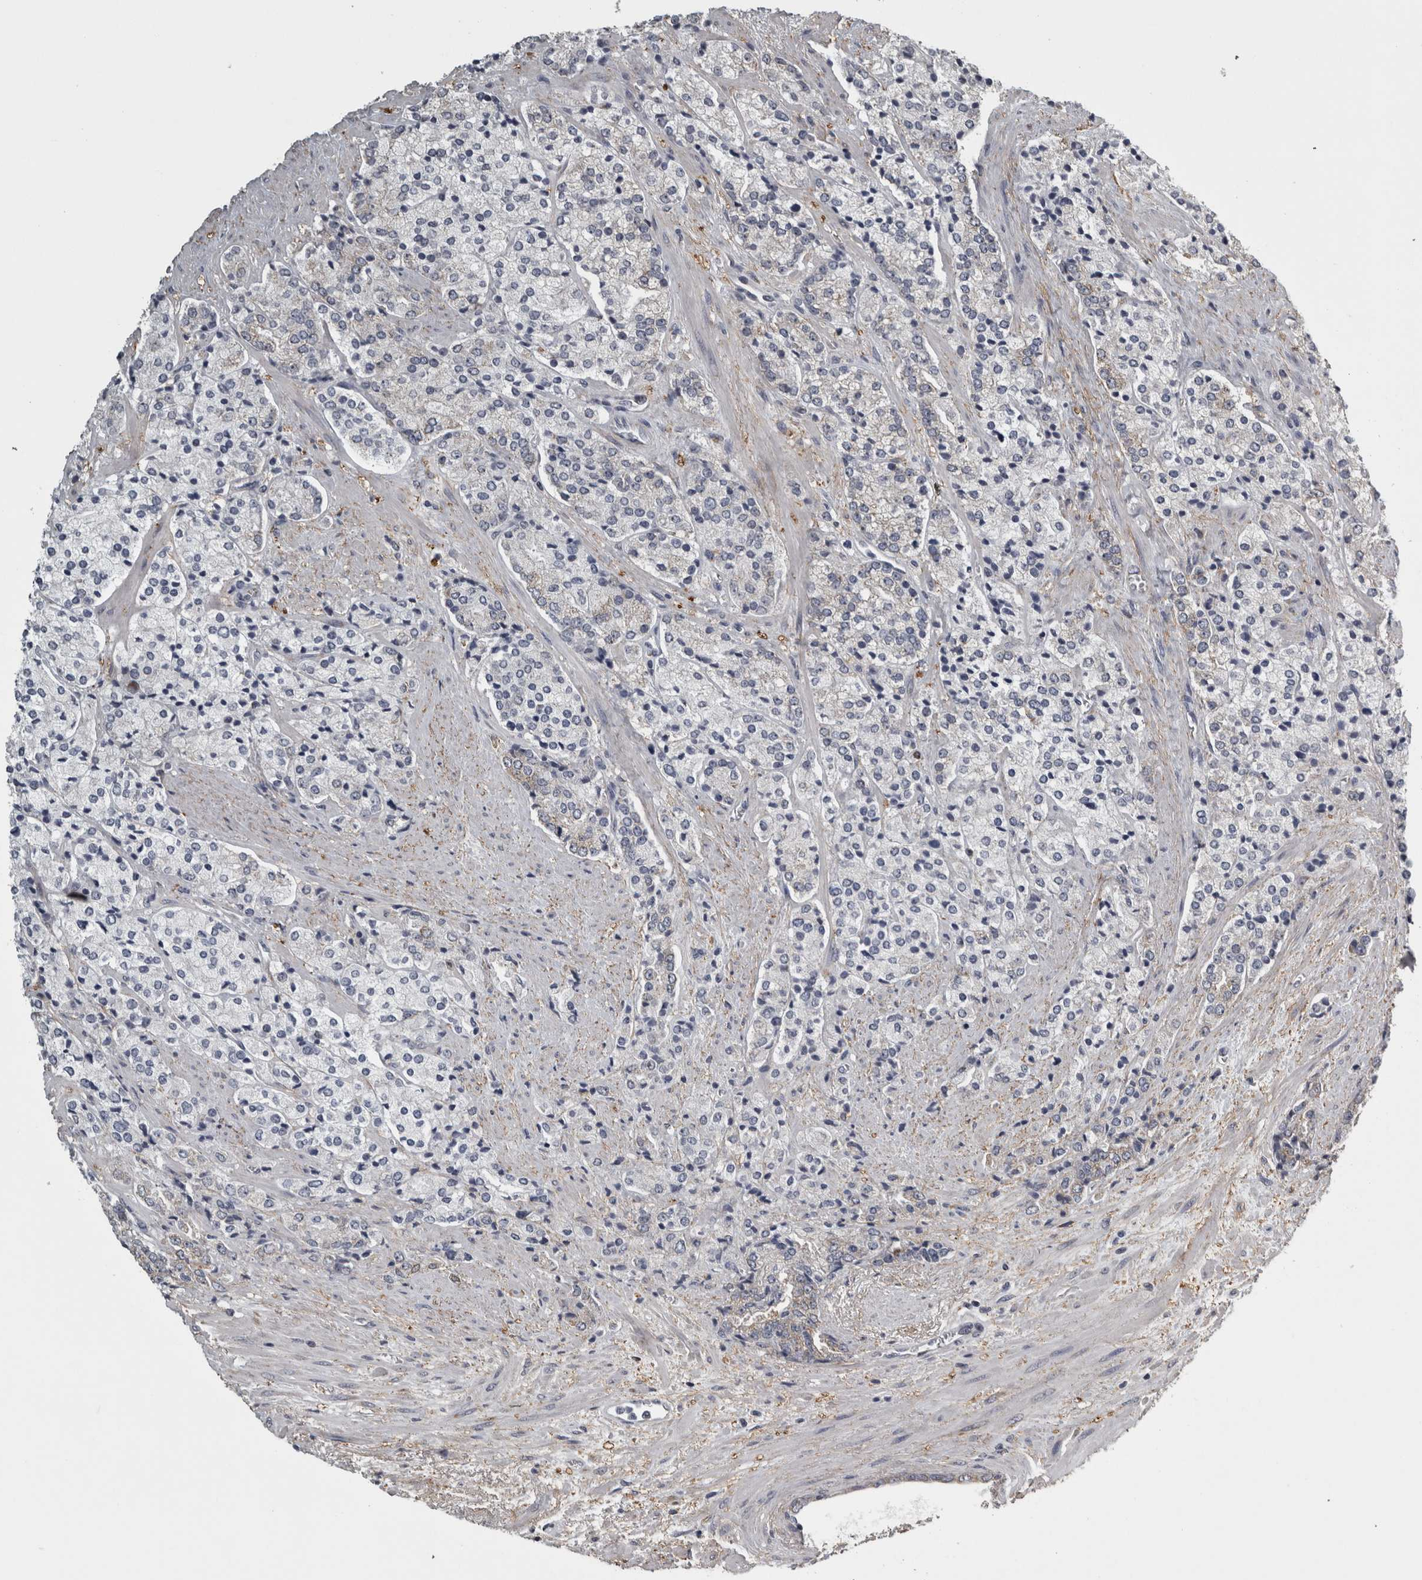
{"staining": {"intensity": "moderate", "quantity": "<25%", "location": "cytoplasmic/membranous"}, "tissue": "prostate cancer", "cell_type": "Tumor cells", "image_type": "cancer", "snomed": [{"axis": "morphology", "description": "Adenocarcinoma, High grade"}, {"axis": "topography", "description": "Prostate"}], "caption": "The immunohistochemical stain highlights moderate cytoplasmic/membranous positivity in tumor cells of prostate cancer tissue.", "gene": "FRK", "patient": {"sex": "male", "age": 71}}